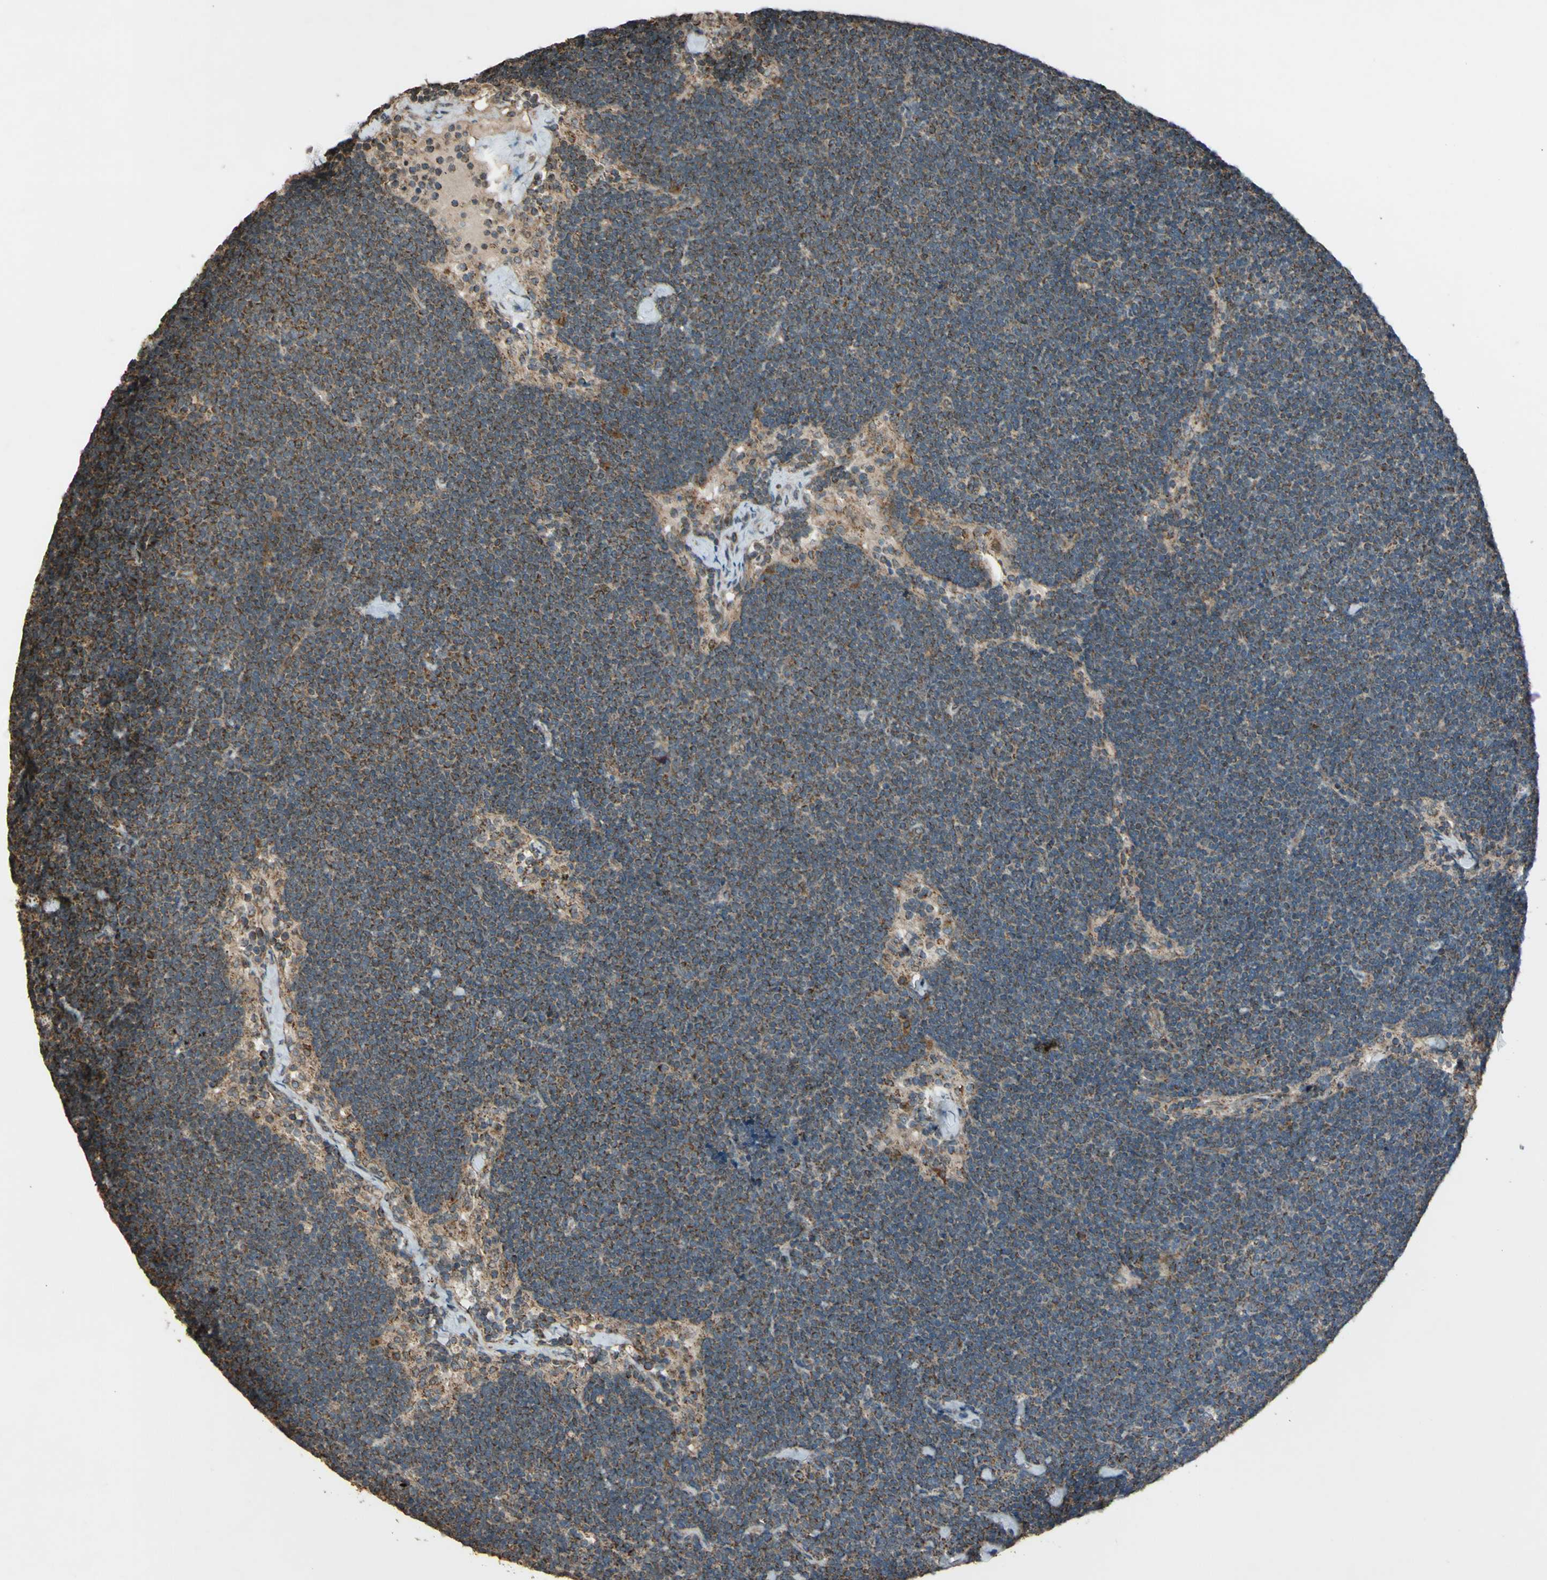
{"staining": {"intensity": "strong", "quantity": ">75%", "location": "cytoplasmic/membranous"}, "tissue": "lymph node", "cell_type": "Germinal center cells", "image_type": "normal", "snomed": [{"axis": "morphology", "description": "Normal tissue, NOS"}, {"axis": "topography", "description": "Lymph node"}], "caption": "The image shows immunohistochemical staining of unremarkable lymph node. There is strong cytoplasmic/membranous expression is appreciated in approximately >75% of germinal center cells. The staining is performed using DAB (3,3'-diaminobenzidine) brown chromogen to label protein expression. The nuclei are counter-stained blue using hematoxylin.", "gene": "ACOT8", "patient": {"sex": "male", "age": 63}}